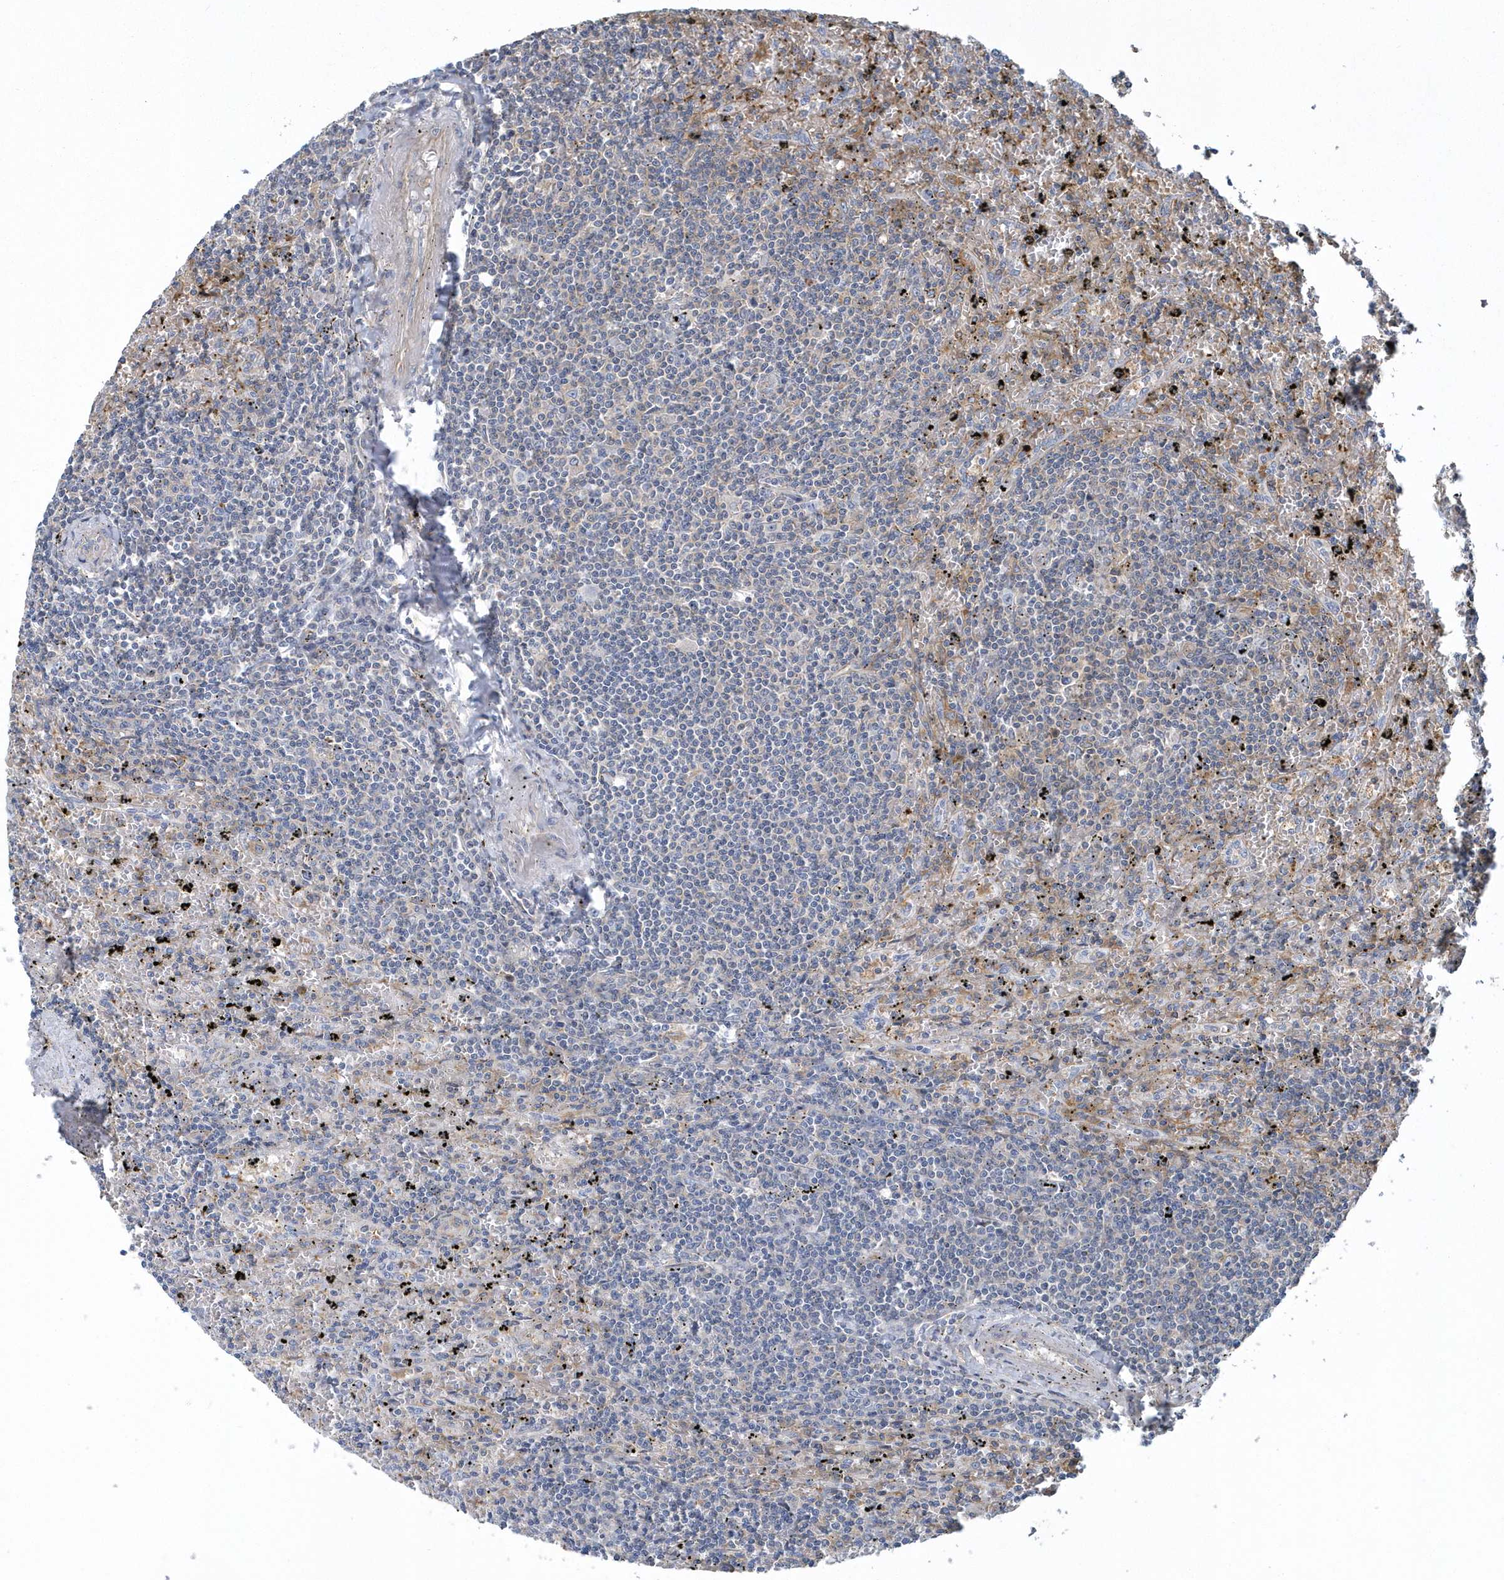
{"staining": {"intensity": "negative", "quantity": "none", "location": "none"}, "tissue": "lymphoma", "cell_type": "Tumor cells", "image_type": "cancer", "snomed": [{"axis": "morphology", "description": "Malignant lymphoma, non-Hodgkin's type, Low grade"}, {"axis": "topography", "description": "Spleen"}], "caption": "A high-resolution image shows immunohistochemistry staining of low-grade malignant lymphoma, non-Hodgkin's type, which demonstrates no significant expression in tumor cells.", "gene": "ARAP2", "patient": {"sex": "male", "age": 76}}